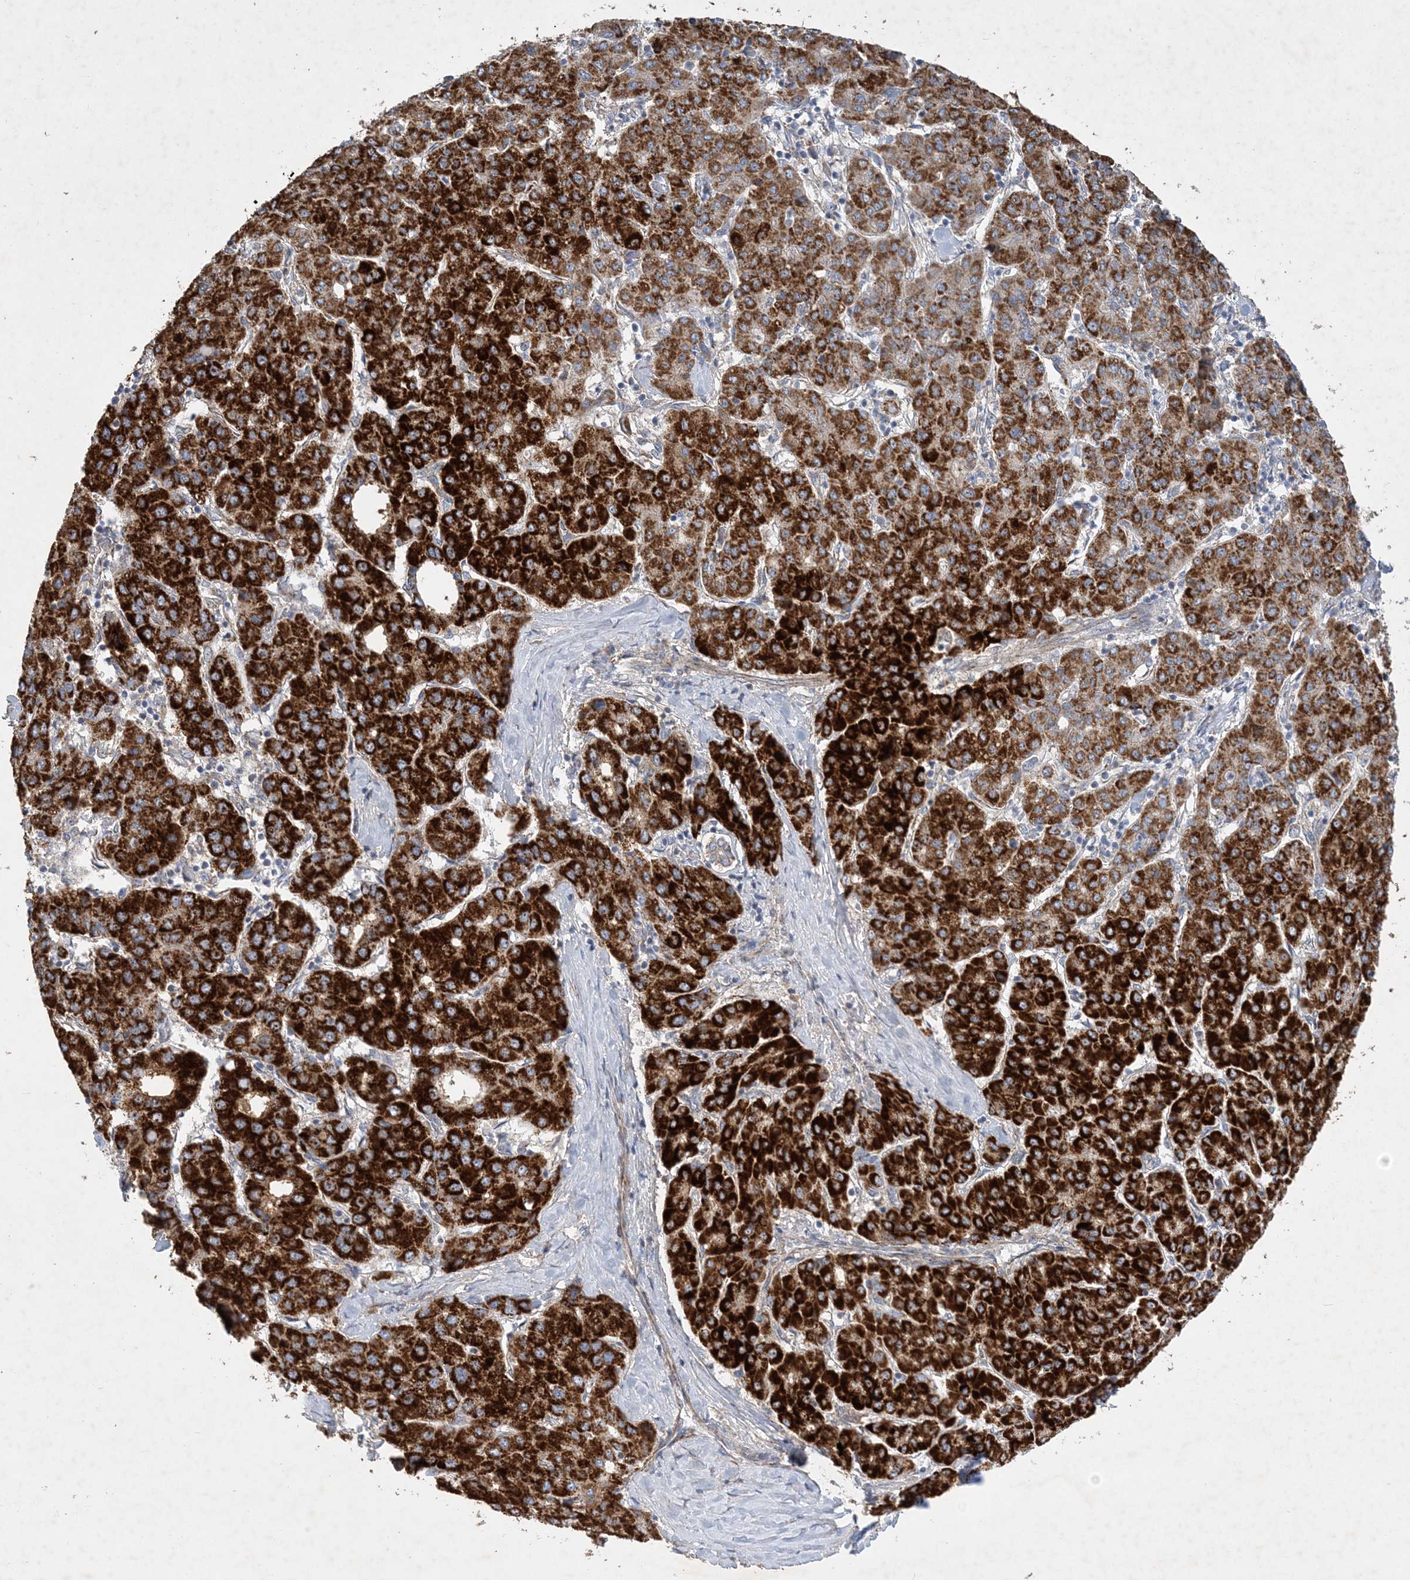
{"staining": {"intensity": "strong", "quantity": ">75%", "location": "cytoplasmic/membranous"}, "tissue": "liver cancer", "cell_type": "Tumor cells", "image_type": "cancer", "snomed": [{"axis": "morphology", "description": "Carcinoma, Hepatocellular, NOS"}, {"axis": "topography", "description": "Liver"}], "caption": "This is an image of immunohistochemistry staining of liver hepatocellular carcinoma, which shows strong expression in the cytoplasmic/membranous of tumor cells.", "gene": "FEZ2", "patient": {"sex": "male", "age": 65}}